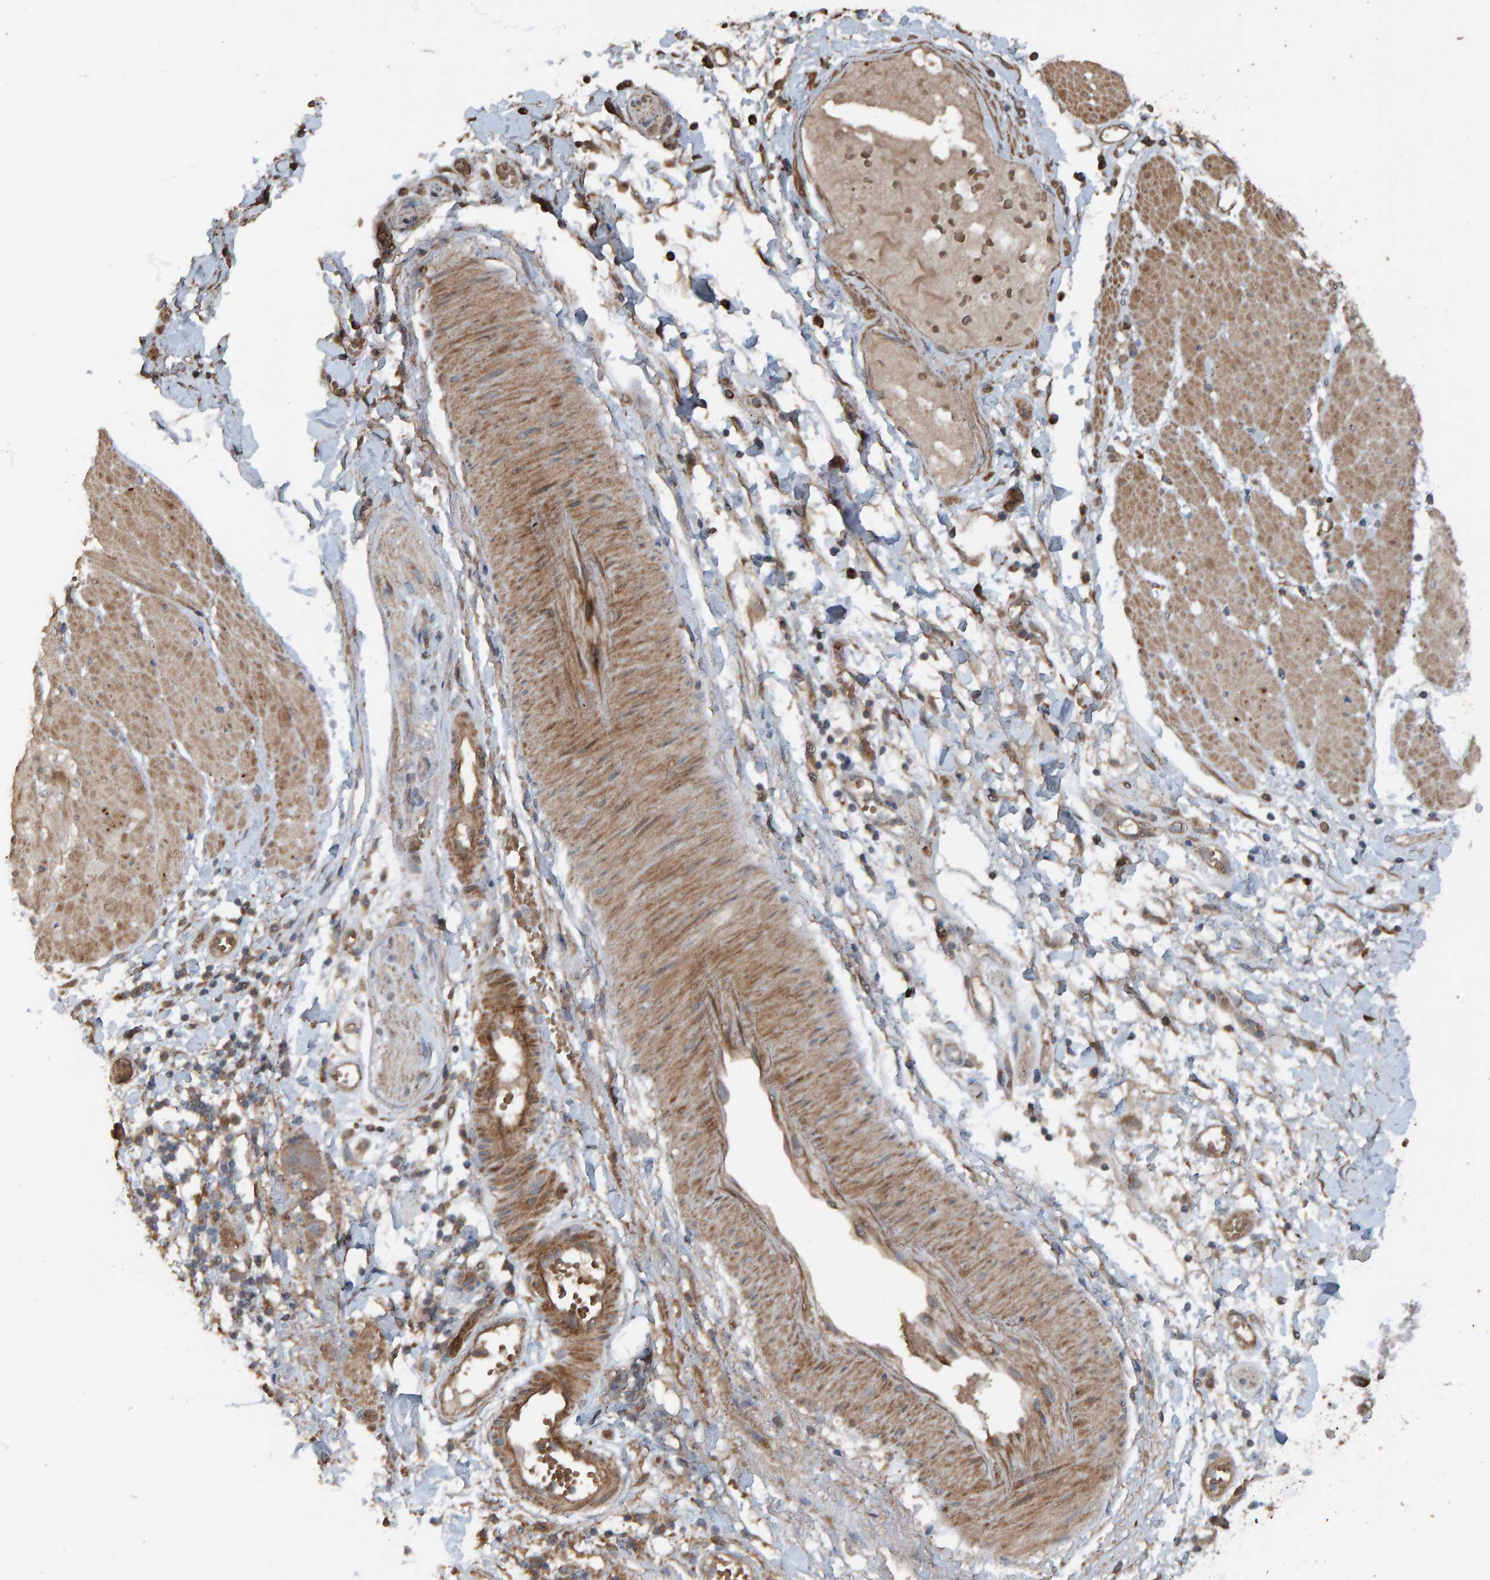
{"staining": {"intensity": "moderate", "quantity": ">75%", "location": "cytoplasmic/membranous"}, "tissue": "stomach cancer", "cell_type": "Tumor cells", "image_type": "cancer", "snomed": [{"axis": "morphology", "description": "Adenocarcinoma, NOS"}, {"axis": "topography", "description": "Stomach"}, {"axis": "topography", "description": "Stomach, lower"}], "caption": "Immunohistochemistry (IHC) of human stomach adenocarcinoma reveals medium levels of moderate cytoplasmic/membranous staining in about >75% of tumor cells.", "gene": "DUS1L", "patient": {"sex": "female", "age": 48}}